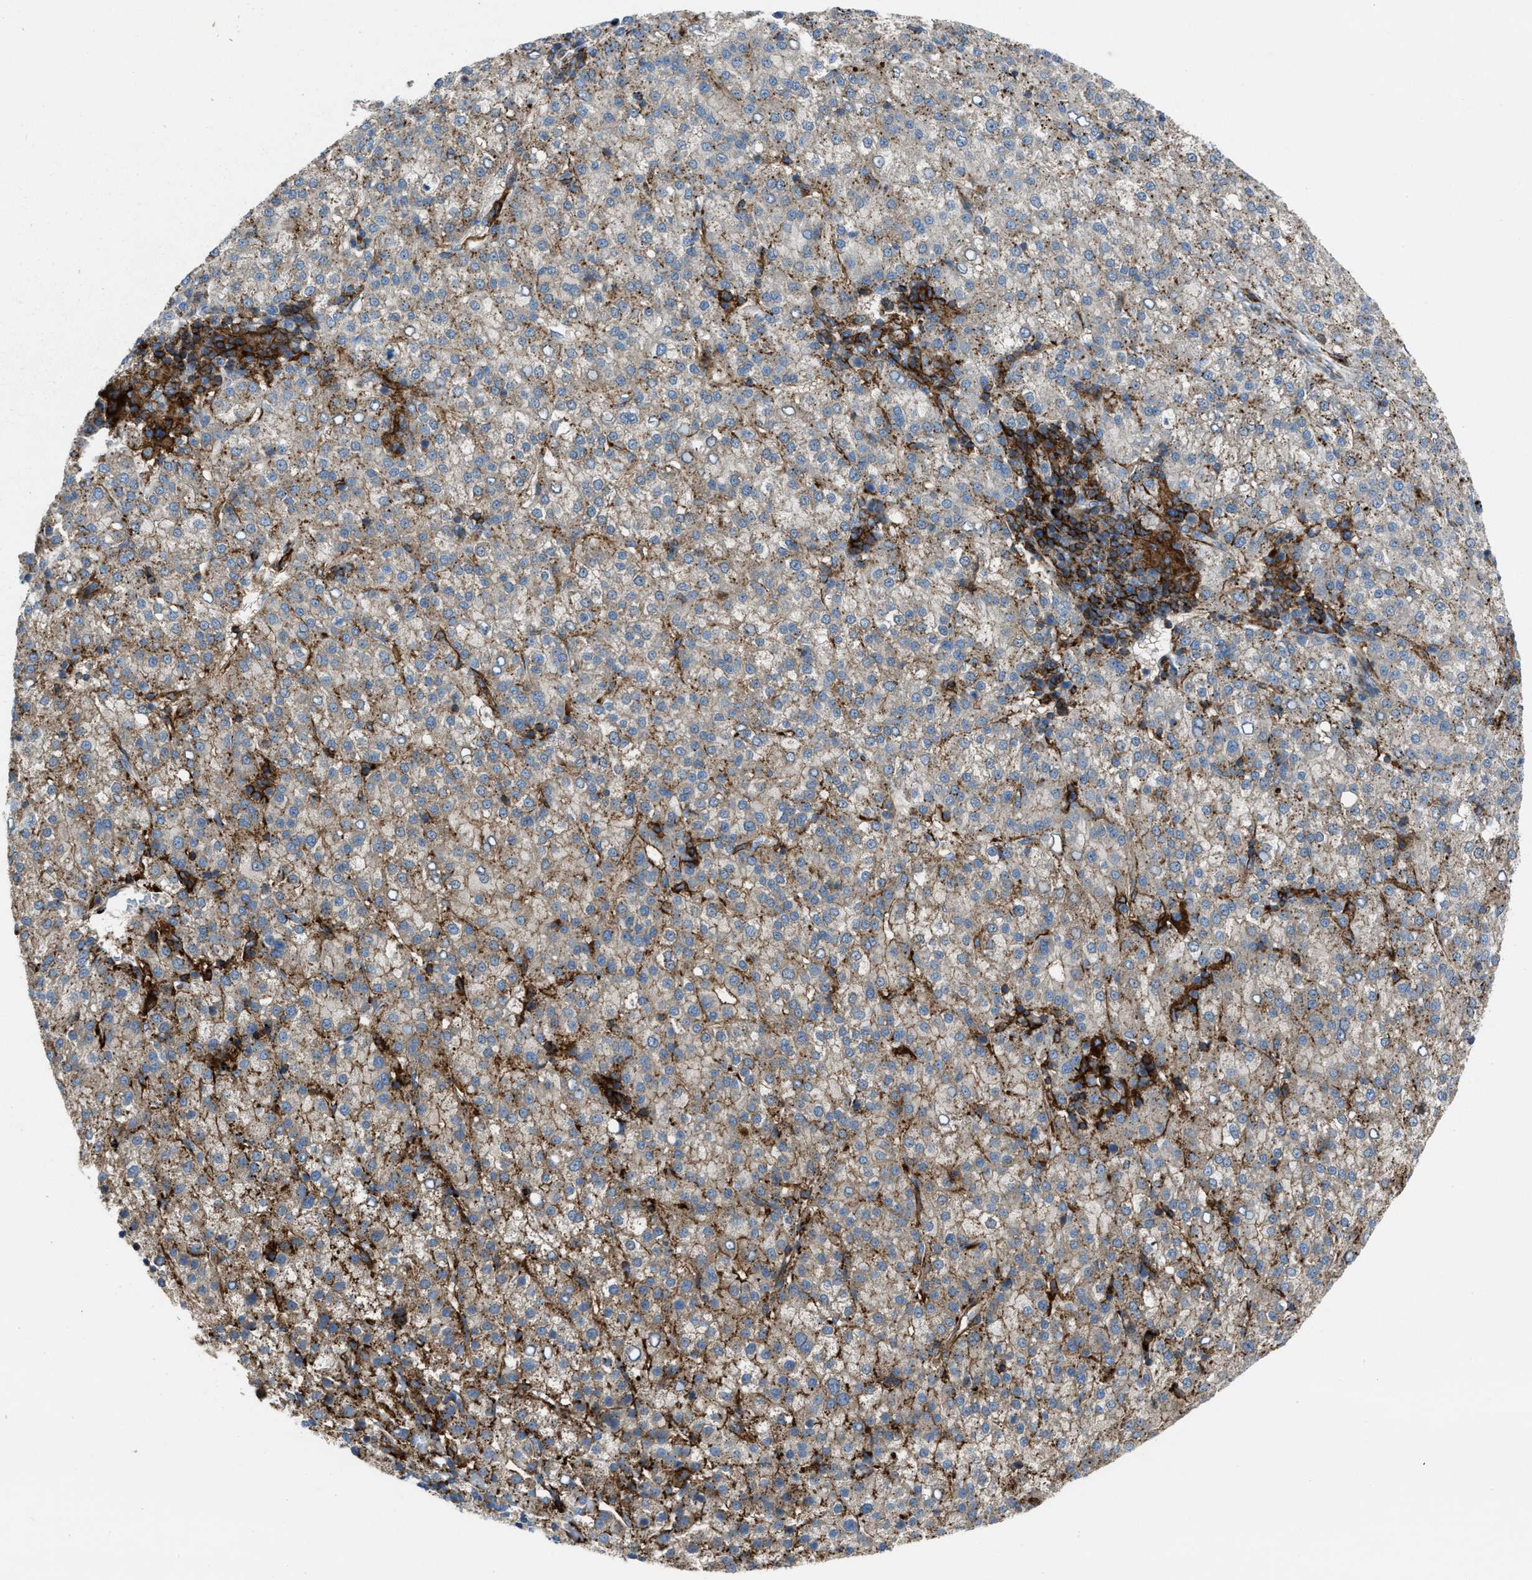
{"staining": {"intensity": "moderate", "quantity": "<25%", "location": "cytoplasmic/membranous"}, "tissue": "liver cancer", "cell_type": "Tumor cells", "image_type": "cancer", "snomed": [{"axis": "morphology", "description": "Carcinoma, Hepatocellular, NOS"}, {"axis": "topography", "description": "Liver"}], "caption": "Human liver cancer stained with a protein marker demonstrates moderate staining in tumor cells.", "gene": "AGPAT2", "patient": {"sex": "female", "age": 58}}